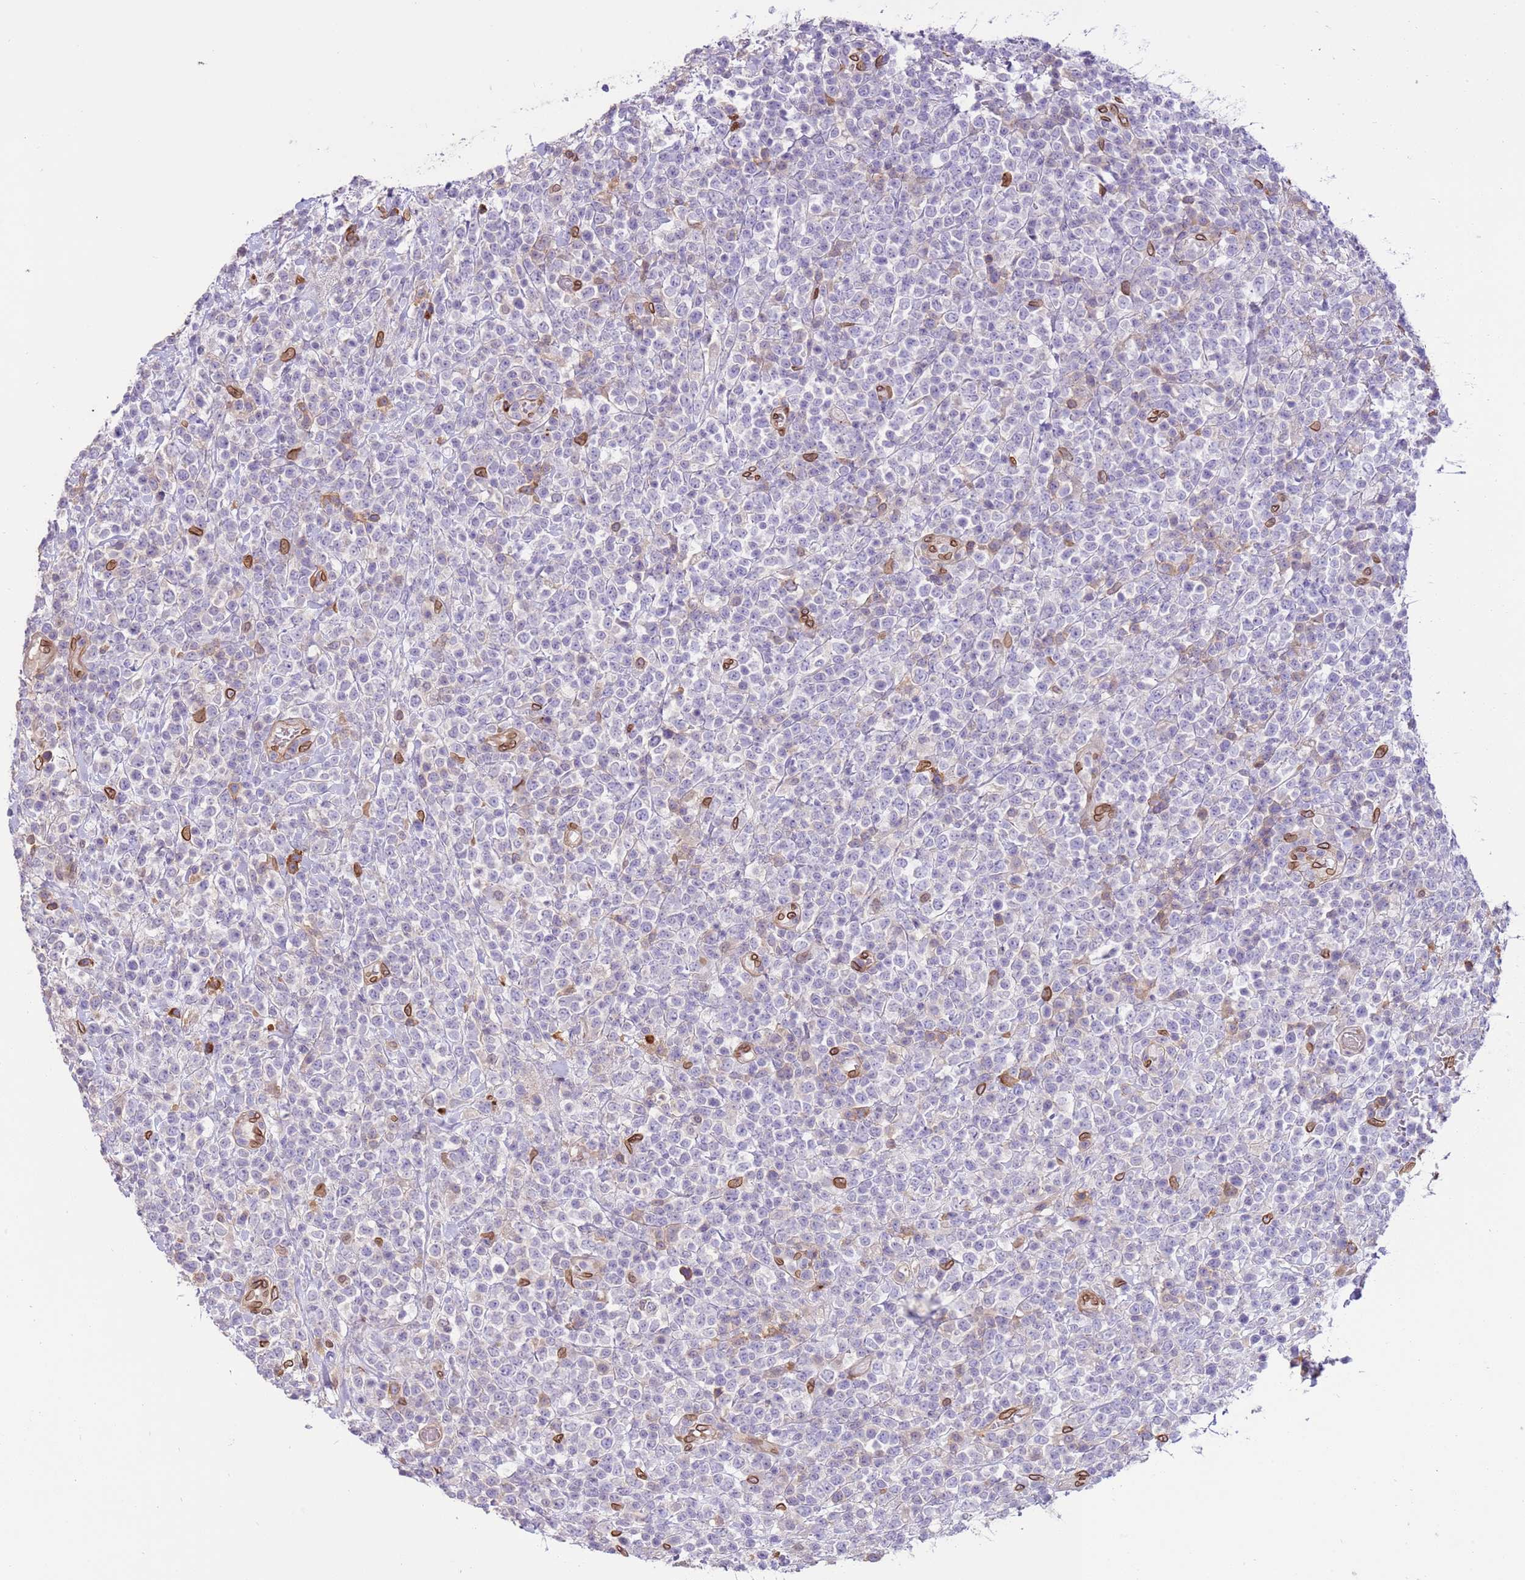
{"staining": {"intensity": "negative", "quantity": "none", "location": "none"}, "tissue": "lymphoma", "cell_type": "Tumor cells", "image_type": "cancer", "snomed": [{"axis": "morphology", "description": "Malignant lymphoma, non-Hodgkin's type, High grade"}, {"axis": "topography", "description": "Colon"}], "caption": "An immunohistochemistry image of malignant lymphoma, non-Hodgkin's type (high-grade) is shown. There is no staining in tumor cells of malignant lymphoma, non-Hodgkin's type (high-grade).", "gene": "TMEM47", "patient": {"sex": "female", "age": 53}}